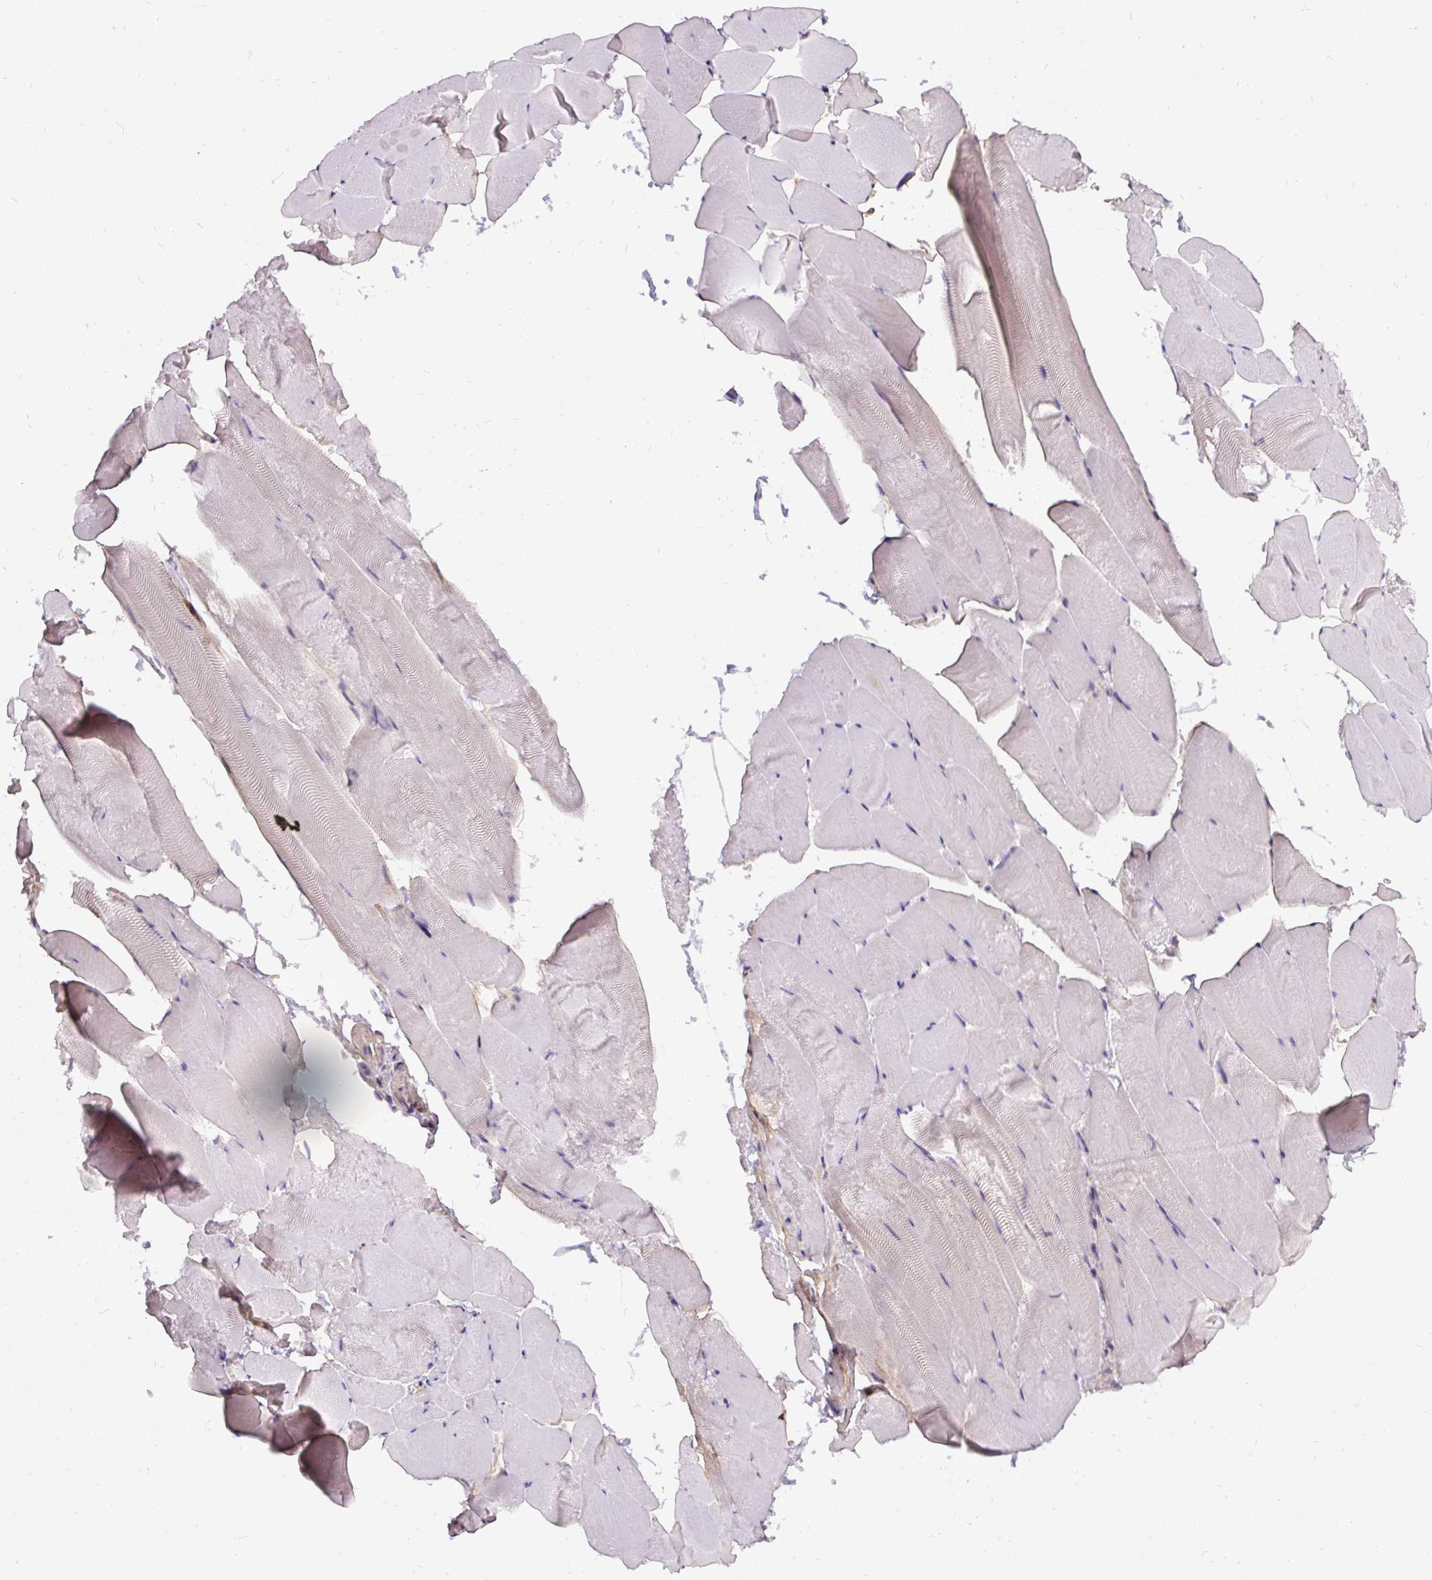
{"staining": {"intensity": "negative", "quantity": "none", "location": "none"}, "tissue": "skeletal muscle", "cell_type": "Myocytes", "image_type": "normal", "snomed": [{"axis": "morphology", "description": "Normal tissue, NOS"}, {"axis": "topography", "description": "Skeletal muscle"}], "caption": "This is a photomicrograph of IHC staining of normal skeletal muscle, which shows no staining in myocytes.", "gene": "FAM117B", "patient": {"sex": "female", "age": 64}}